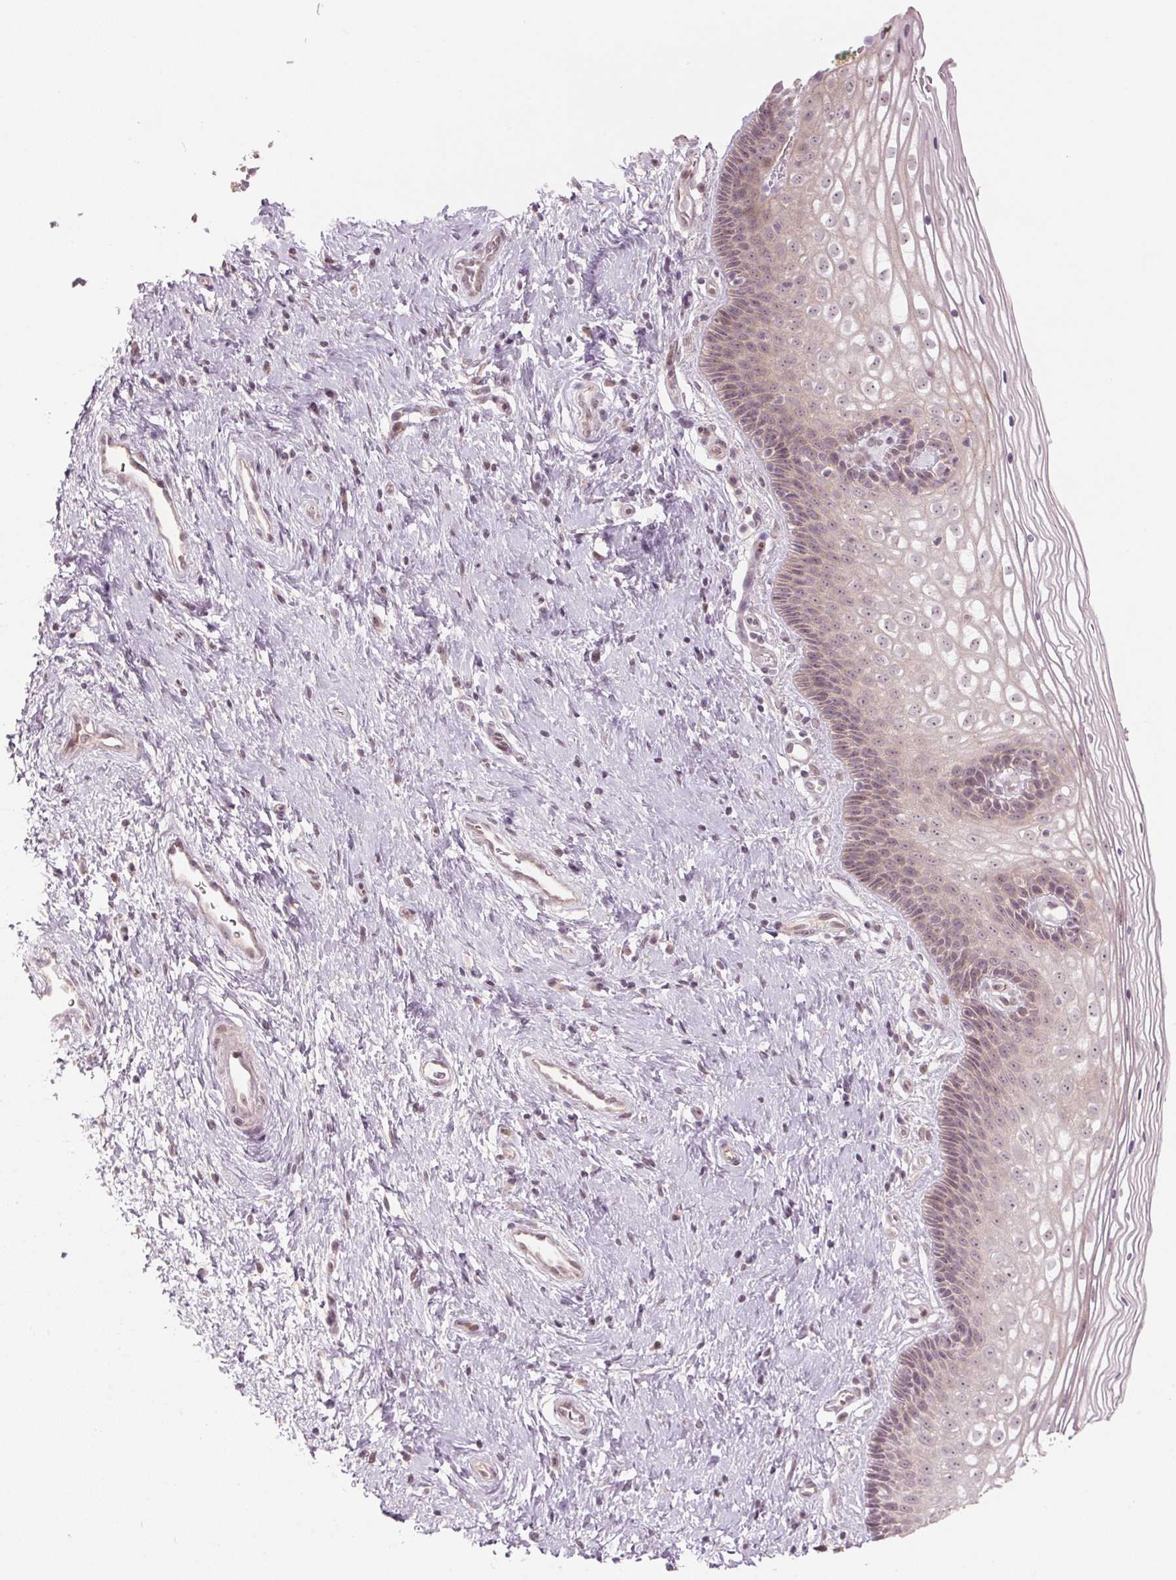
{"staining": {"intensity": "weak", "quantity": ">75%", "location": "cytoplasmic/membranous,nuclear"}, "tissue": "cervix", "cell_type": "Glandular cells", "image_type": "normal", "snomed": [{"axis": "morphology", "description": "Normal tissue, NOS"}, {"axis": "topography", "description": "Cervix"}], "caption": "A brown stain shows weak cytoplasmic/membranous,nuclear expression of a protein in glandular cells of benign cervix. The staining is performed using DAB brown chromogen to label protein expression. The nuclei are counter-stained blue using hematoxylin.", "gene": "TMED6", "patient": {"sex": "female", "age": 34}}